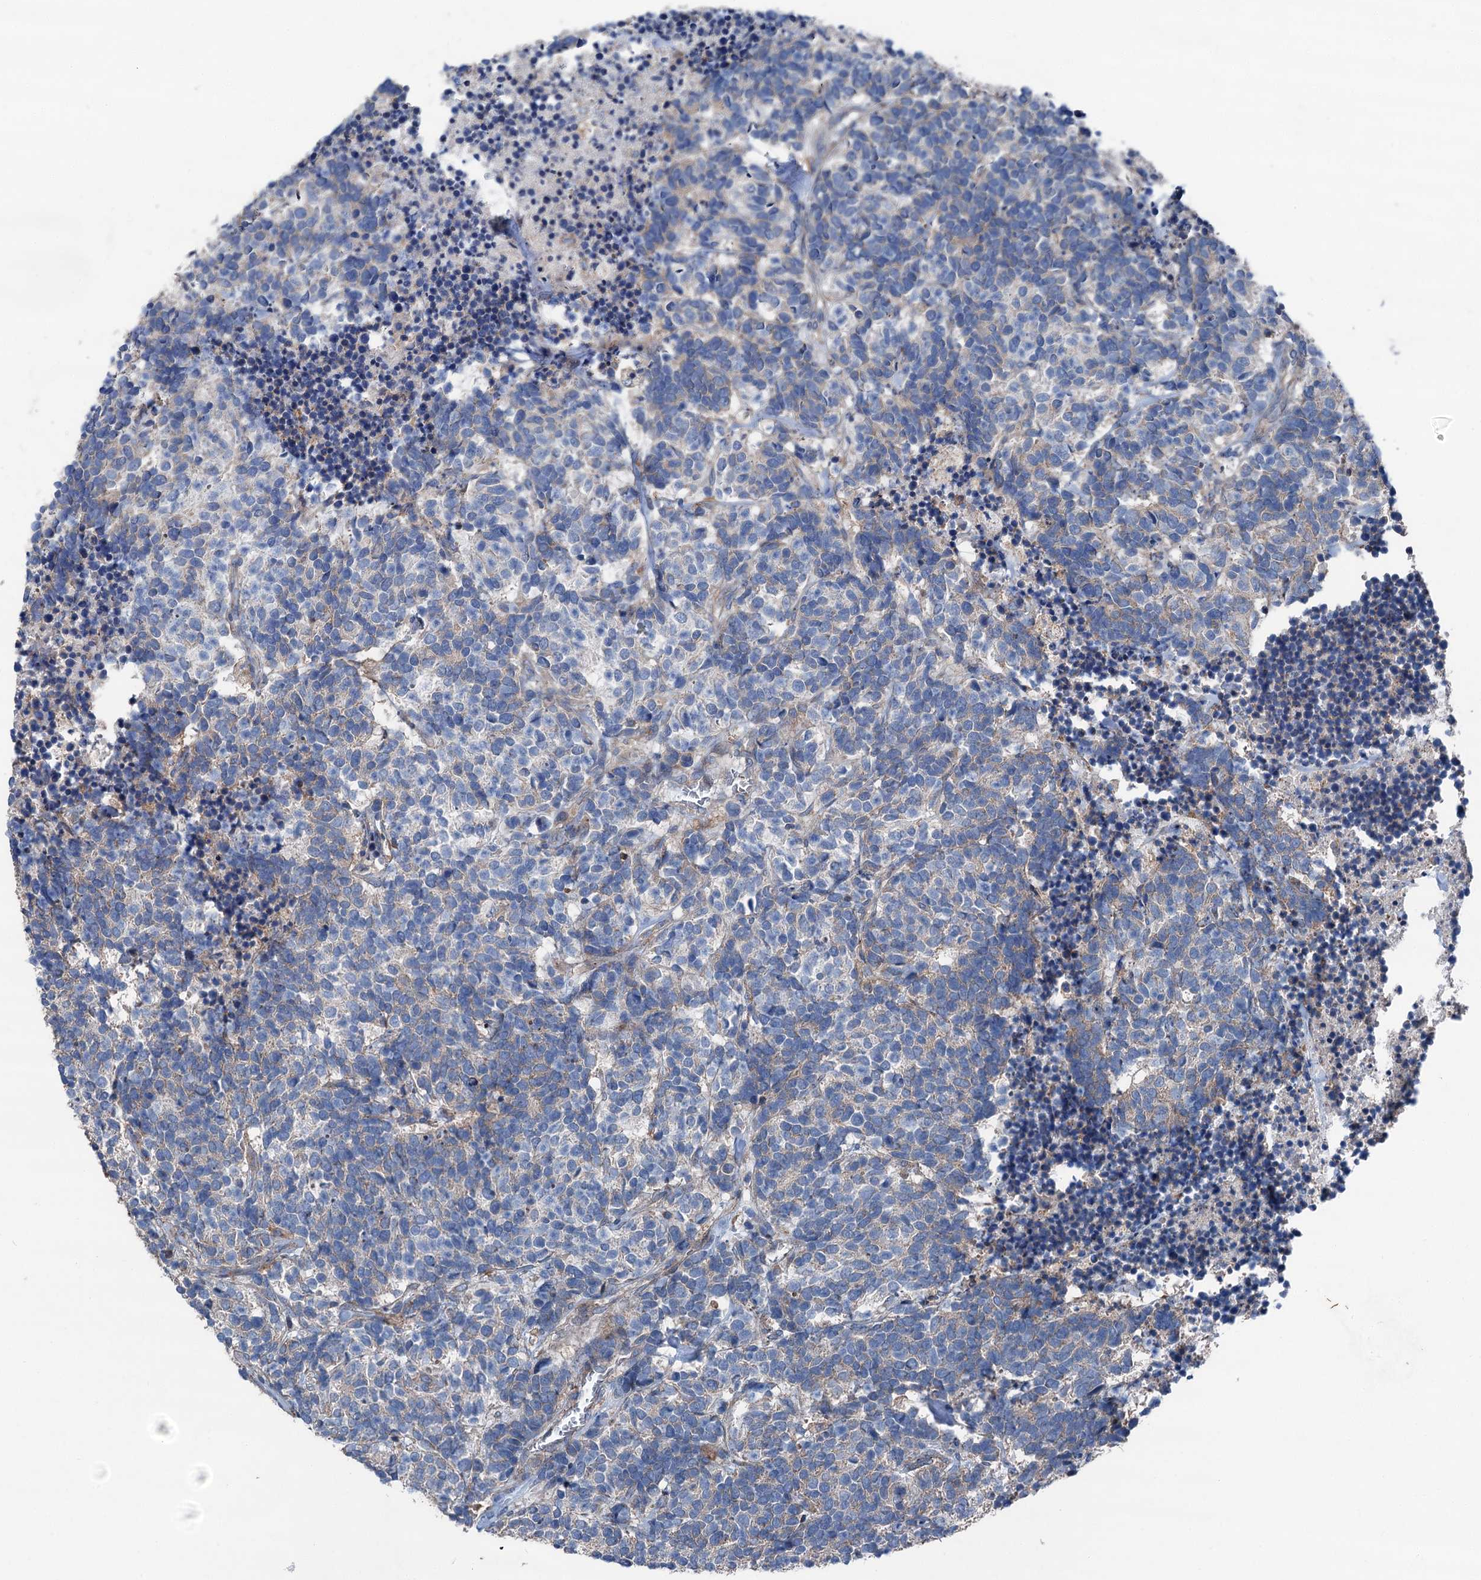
{"staining": {"intensity": "weak", "quantity": "25%-75%", "location": "cytoplasmic/membranous"}, "tissue": "carcinoid", "cell_type": "Tumor cells", "image_type": "cancer", "snomed": [{"axis": "morphology", "description": "Carcinoma, NOS"}, {"axis": "morphology", "description": "Carcinoid, malignant, NOS"}, {"axis": "topography", "description": "Urinary bladder"}], "caption": "DAB immunohistochemical staining of carcinoma exhibits weak cytoplasmic/membranous protein positivity in approximately 25%-75% of tumor cells.", "gene": "RUFY1", "patient": {"sex": "male", "age": 57}}